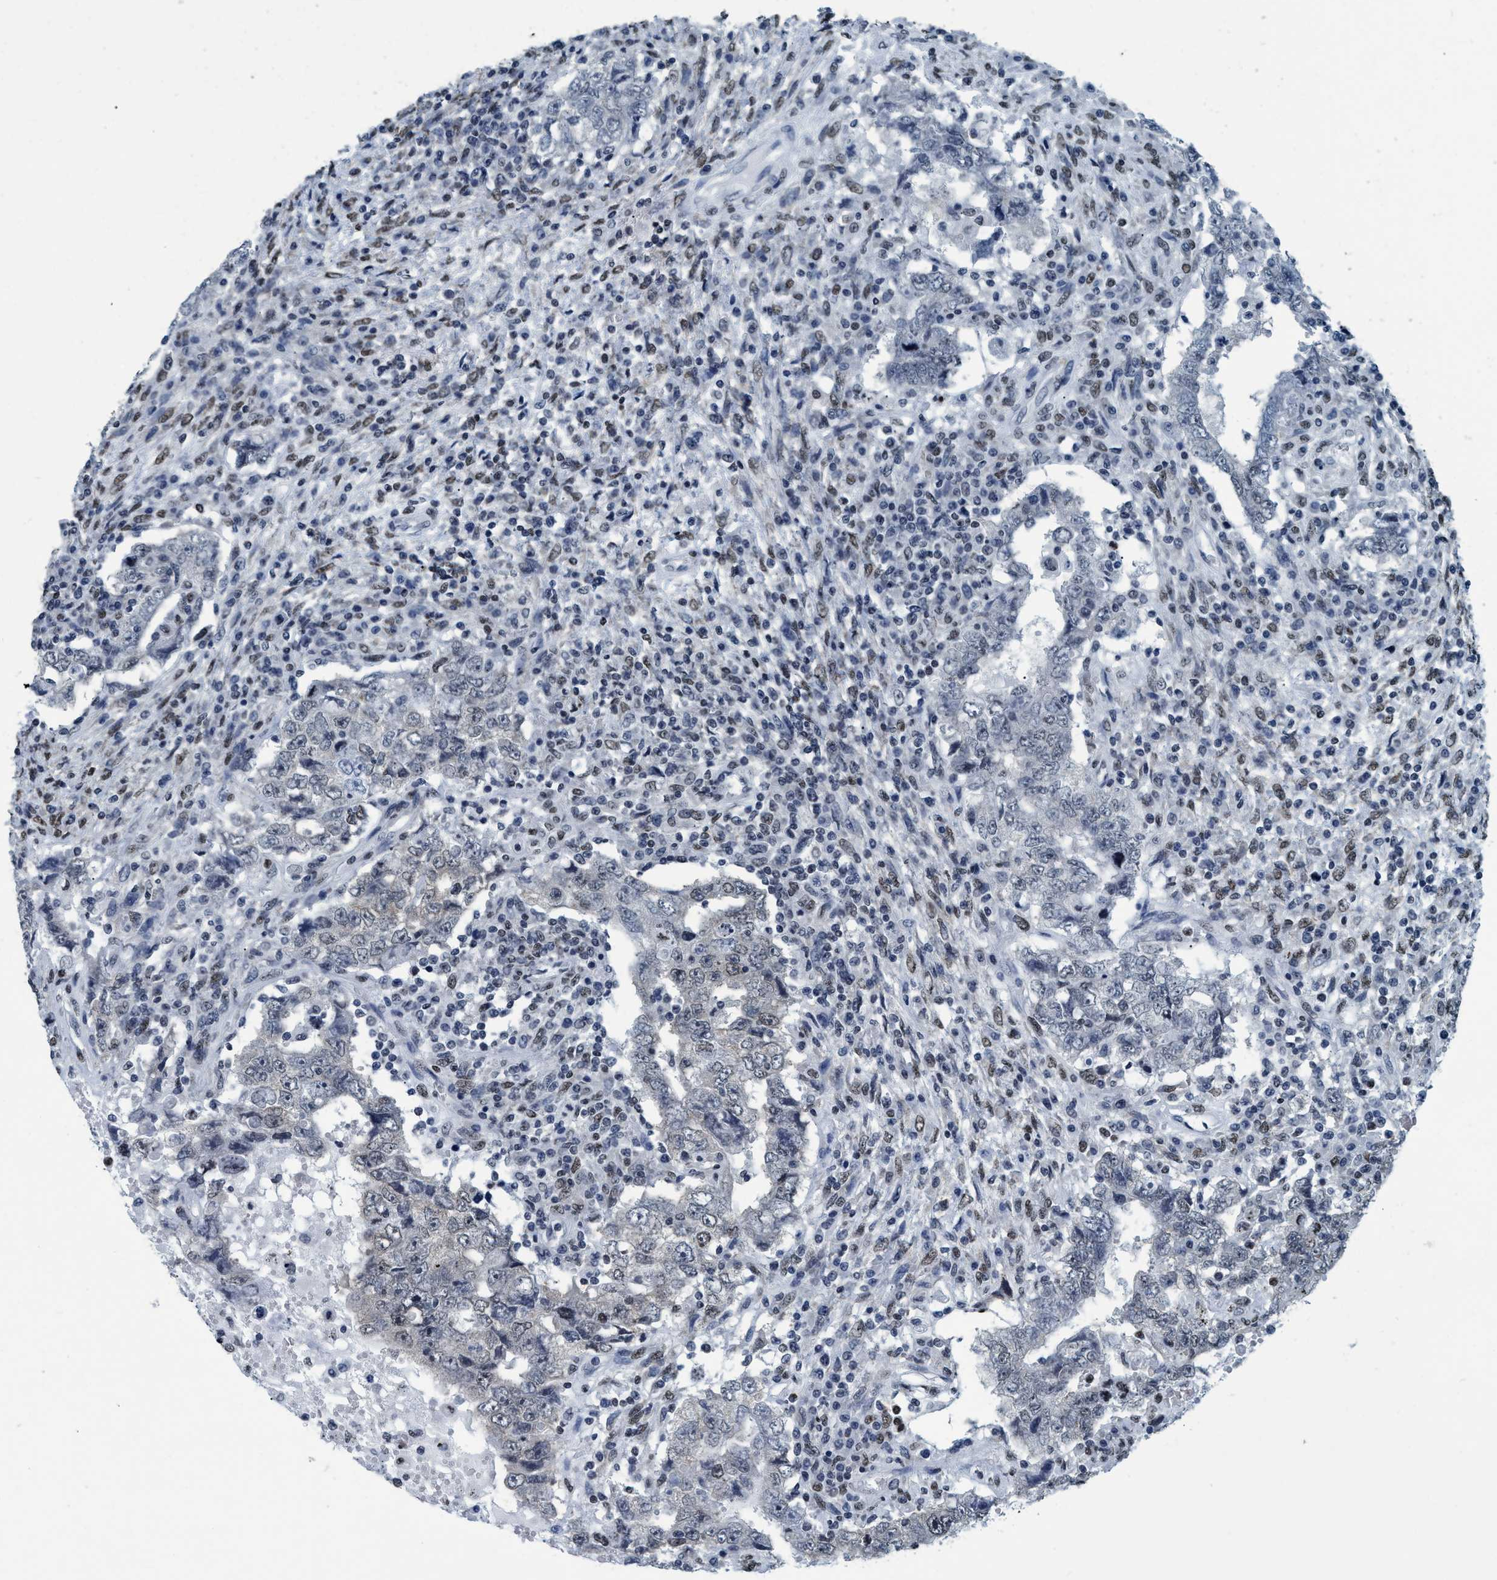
{"staining": {"intensity": "negative", "quantity": "none", "location": "none"}, "tissue": "testis cancer", "cell_type": "Tumor cells", "image_type": "cancer", "snomed": [{"axis": "morphology", "description": "Carcinoma, Embryonal, NOS"}, {"axis": "topography", "description": "Testis"}], "caption": "Tumor cells are negative for brown protein staining in testis cancer.", "gene": "CCNE2", "patient": {"sex": "male", "age": 26}}